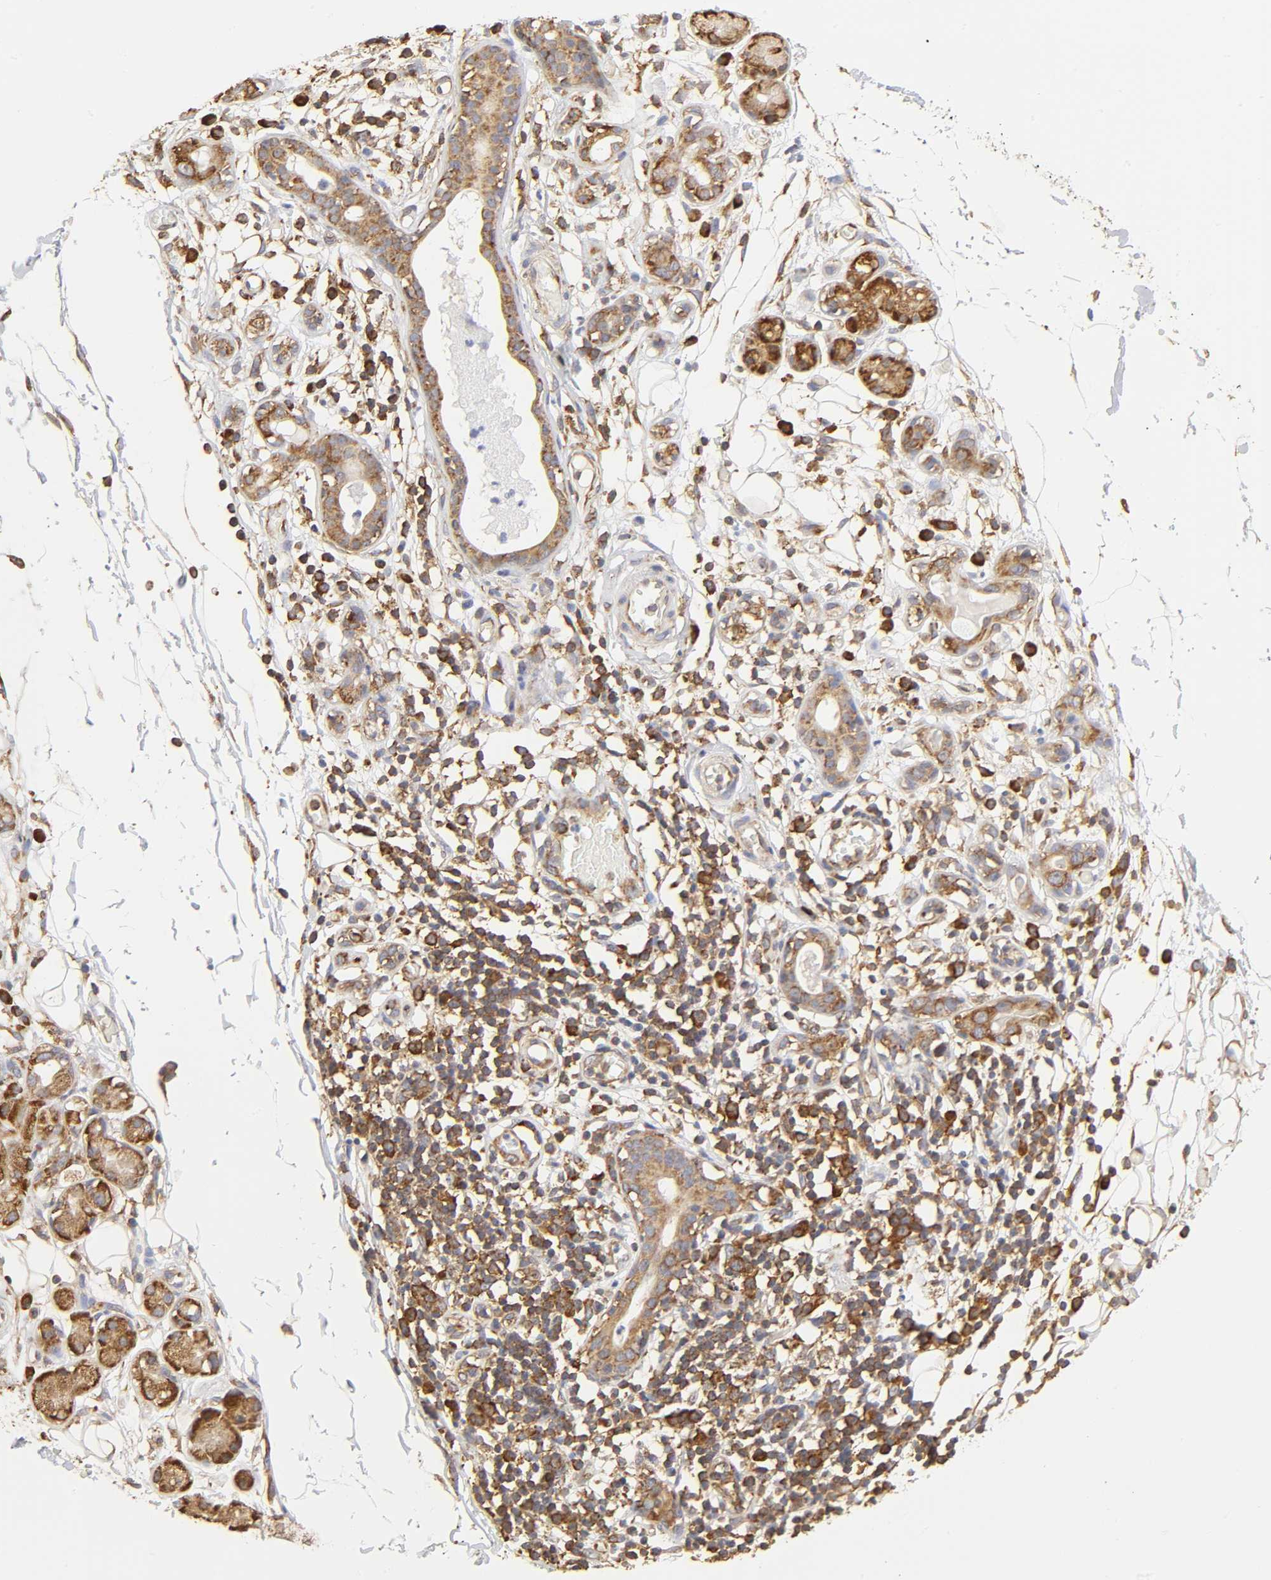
{"staining": {"intensity": "moderate", "quantity": ">75%", "location": "cytoplasmic/membranous"}, "tissue": "adipose tissue", "cell_type": "Adipocytes", "image_type": "normal", "snomed": [{"axis": "morphology", "description": "Normal tissue, NOS"}, {"axis": "morphology", "description": "Inflammation, NOS"}, {"axis": "topography", "description": "Vascular tissue"}, {"axis": "topography", "description": "Salivary gland"}], "caption": "Benign adipose tissue exhibits moderate cytoplasmic/membranous positivity in about >75% of adipocytes, visualized by immunohistochemistry. (DAB (3,3'-diaminobenzidine) = brown stain, brightfield microscopy at high magnification).", "gene": "RPL14", "patient": {"sex": "female", "age": 75}}